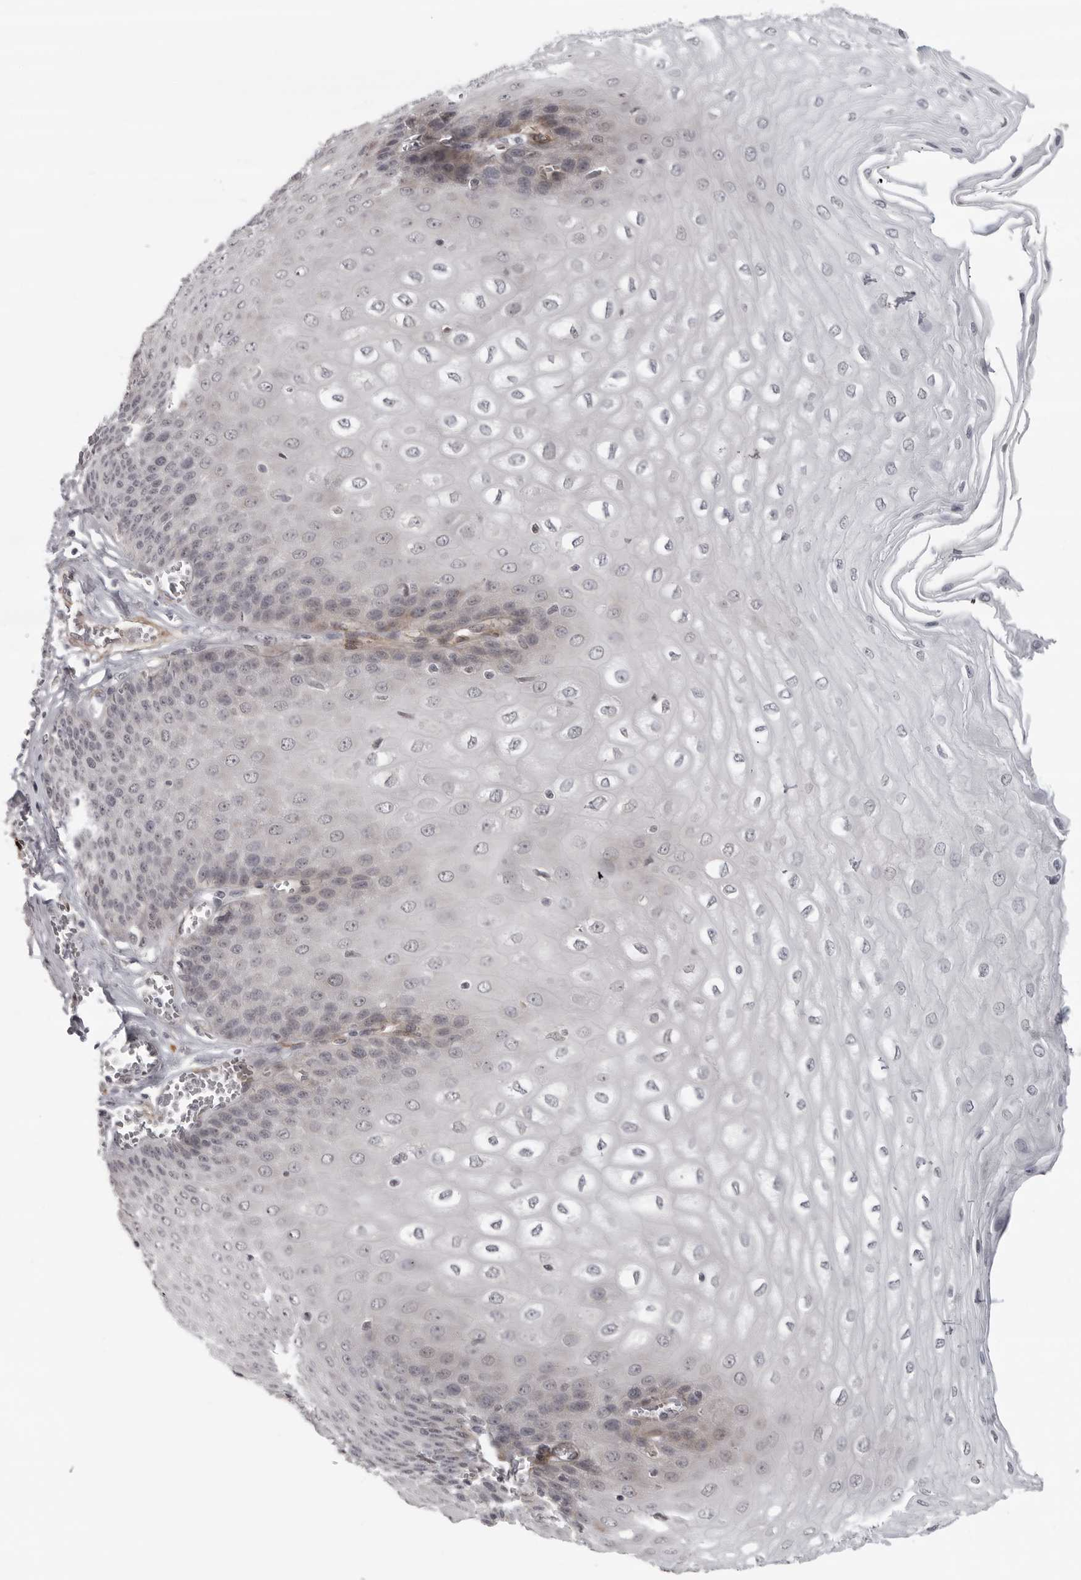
{"staining": {"intensity": "negative", "quantity": "none", "location": "none"}, "tissue": "esophagus", "cell_type": "Squamous epithelial cells", "image_type": "normal", "snomed": [{"axis": "morphology", "description": "Normal tissue, NOS"}, {"axis": "topography", "description": "Esophagus"}], "caption": "Immunohistochemical staining of unremarkable human esophagus reveals no significant staining in squamous epithelial cells. The staining is performed using DAB brown chromogen with nuclei counter-stained in using hematoxylin.", "gene": "TUT4", "patient": {"sex": "male", "age": 60}}